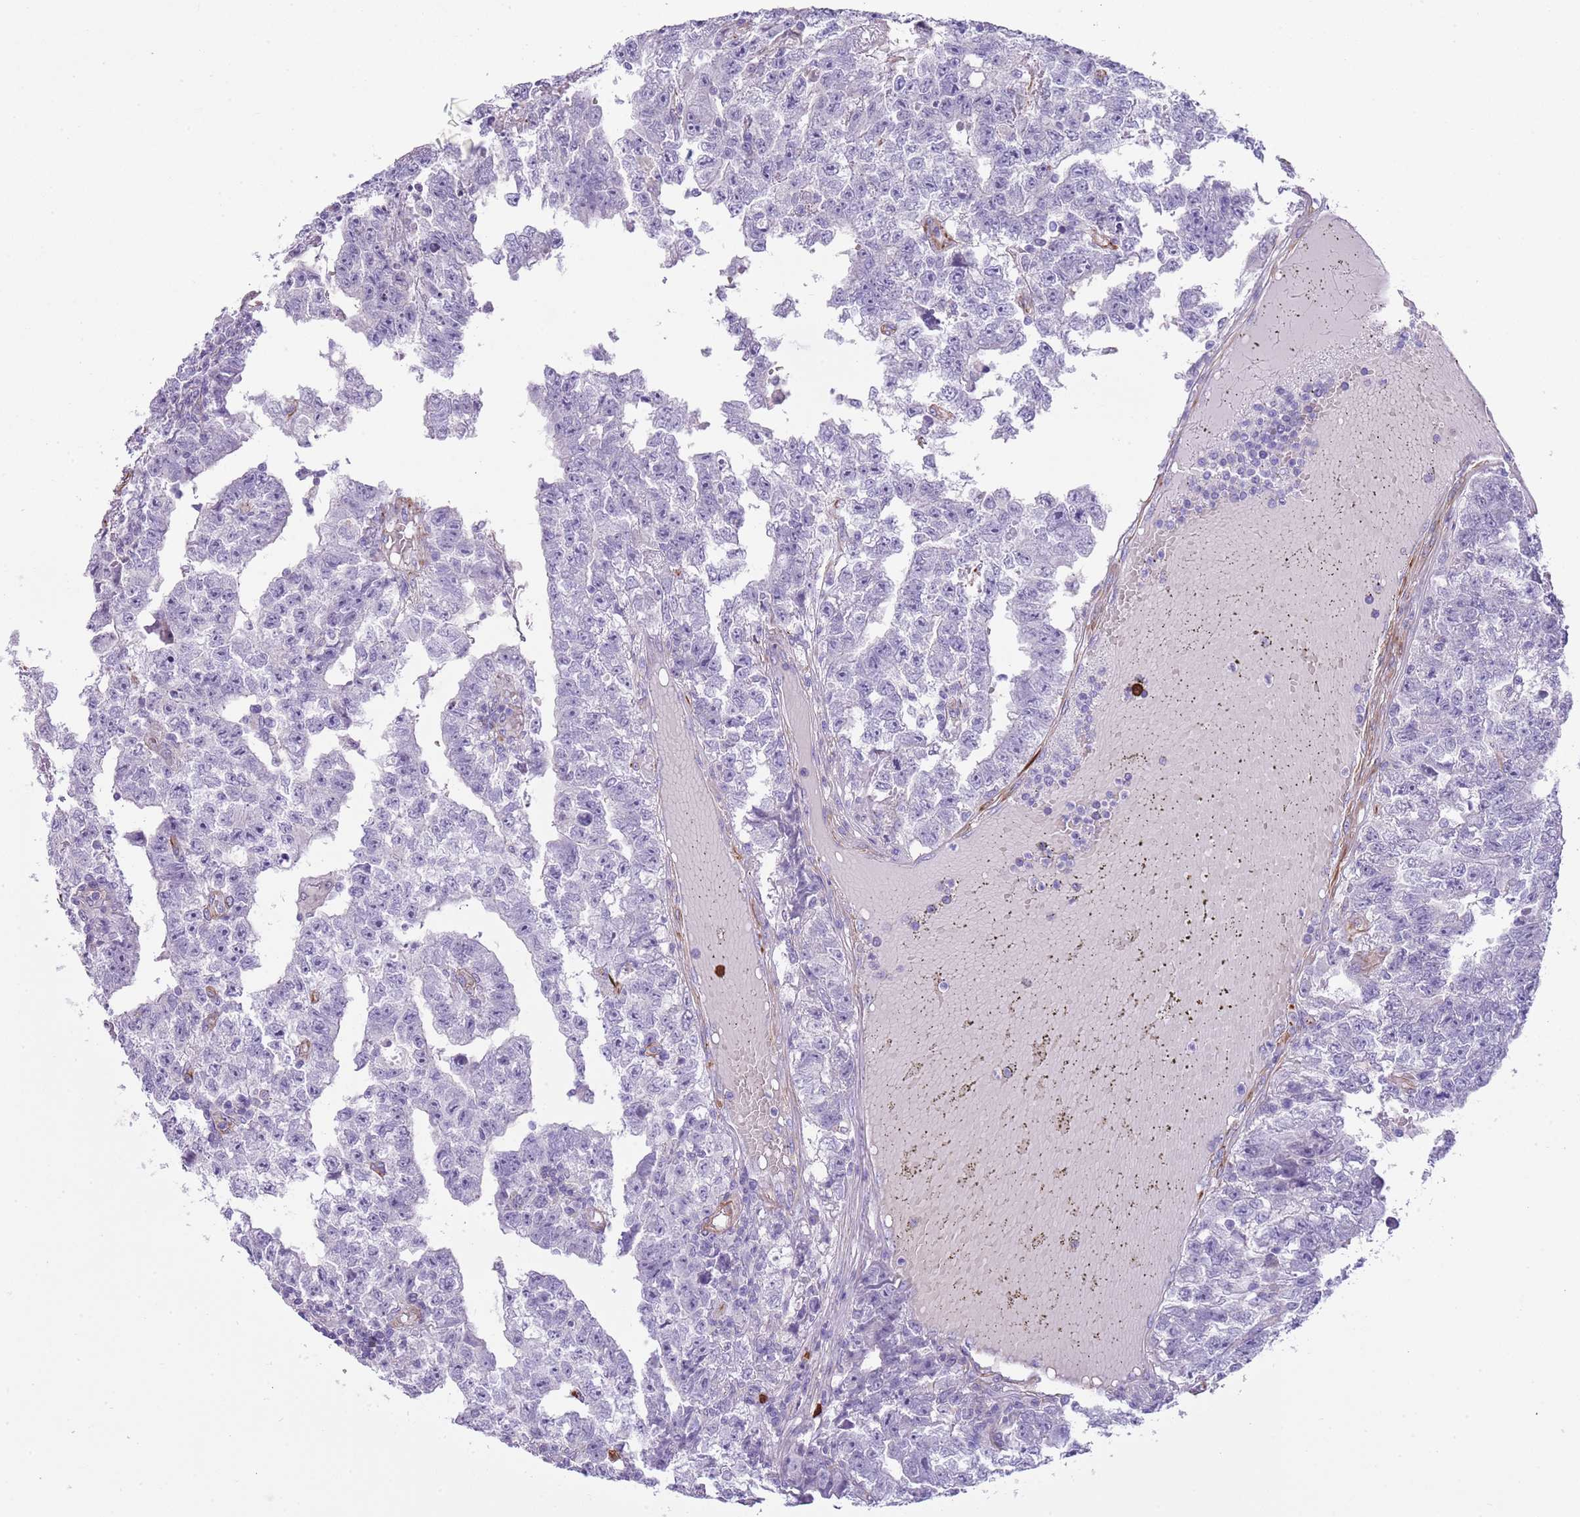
{"staining": {"intensity": "negative", "quantity": "none", "location": "none"}, "tissue": "testis cancer", "cell_type": "Tumor cells", "image_type": "cancer", "snomed": [{"axis": "morphology", "description": "Carcinoma, Embryonal, NOS"}, {"axis": "topography", "description": "Testis"}], "caption": "DAB (3,3'-diaminobenzidine) immunohistochemical staining of testis cancer demonstrates no significant staining in tumor cells.", "gene": "TSGA13", "patient": {"sex": "male", "age": 25}}